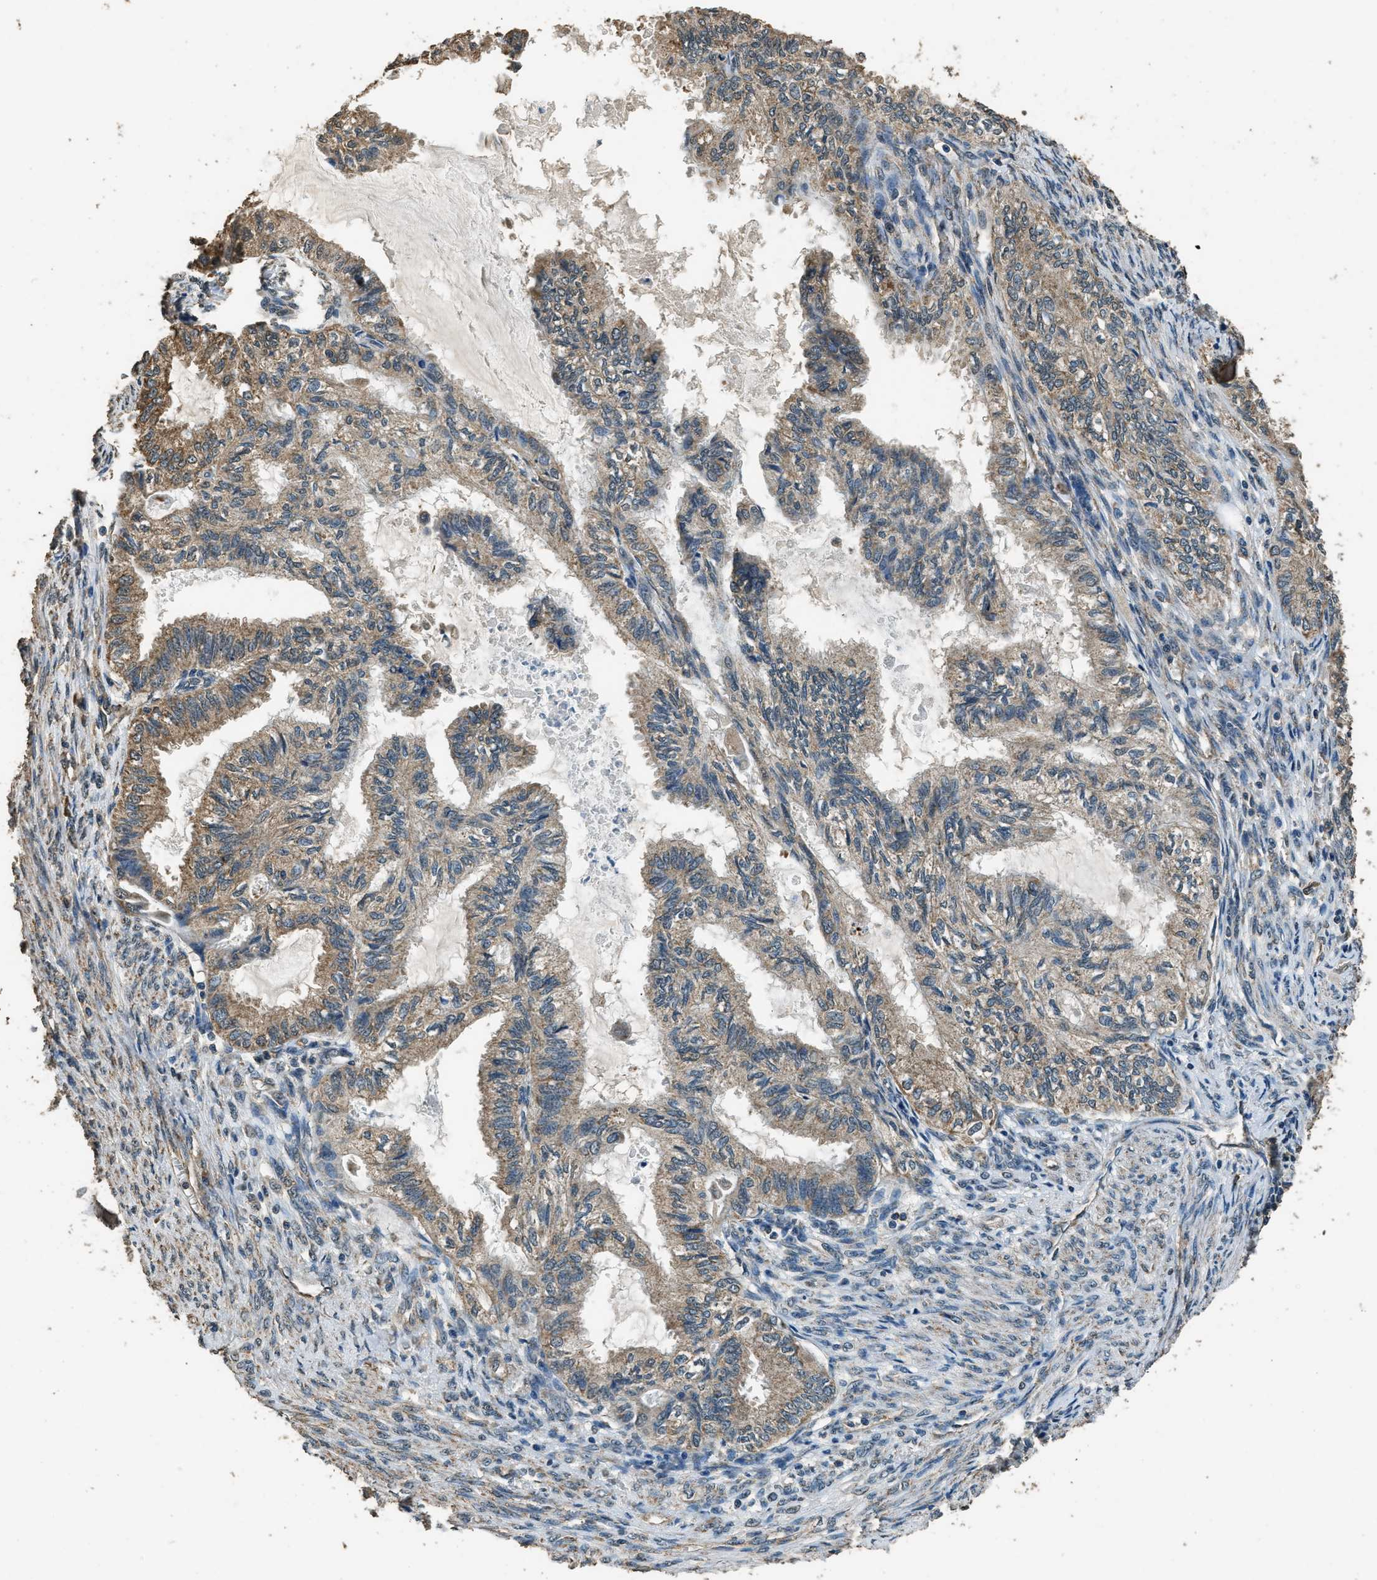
{"staining": {"intensity": "moderate", "quantity": ">75%", "location": "cytoplasmic/membranous"}, "tissue": "cervical cancer", "cell_type": "Tumor cells", "image_type": "cancer", "snomed": [{"axis": "morphology", "description": "Normal tissue, NOS"}, {"axis": "morphology", "description": "Adenocarcinoma, NOS"}, {"axis": "topography", "description": "Cervix"}, {"axis": "topography", "description": "Endometrium"}], "caption": "Immunohistochemical staining of adenocarcinoma (cervical) demonstrates moderate cytoplasmic/membranous protein expression in about >75% of tumor cells.", "gene": "SALL3", "patient": {"sex": "female", "age": 86}}